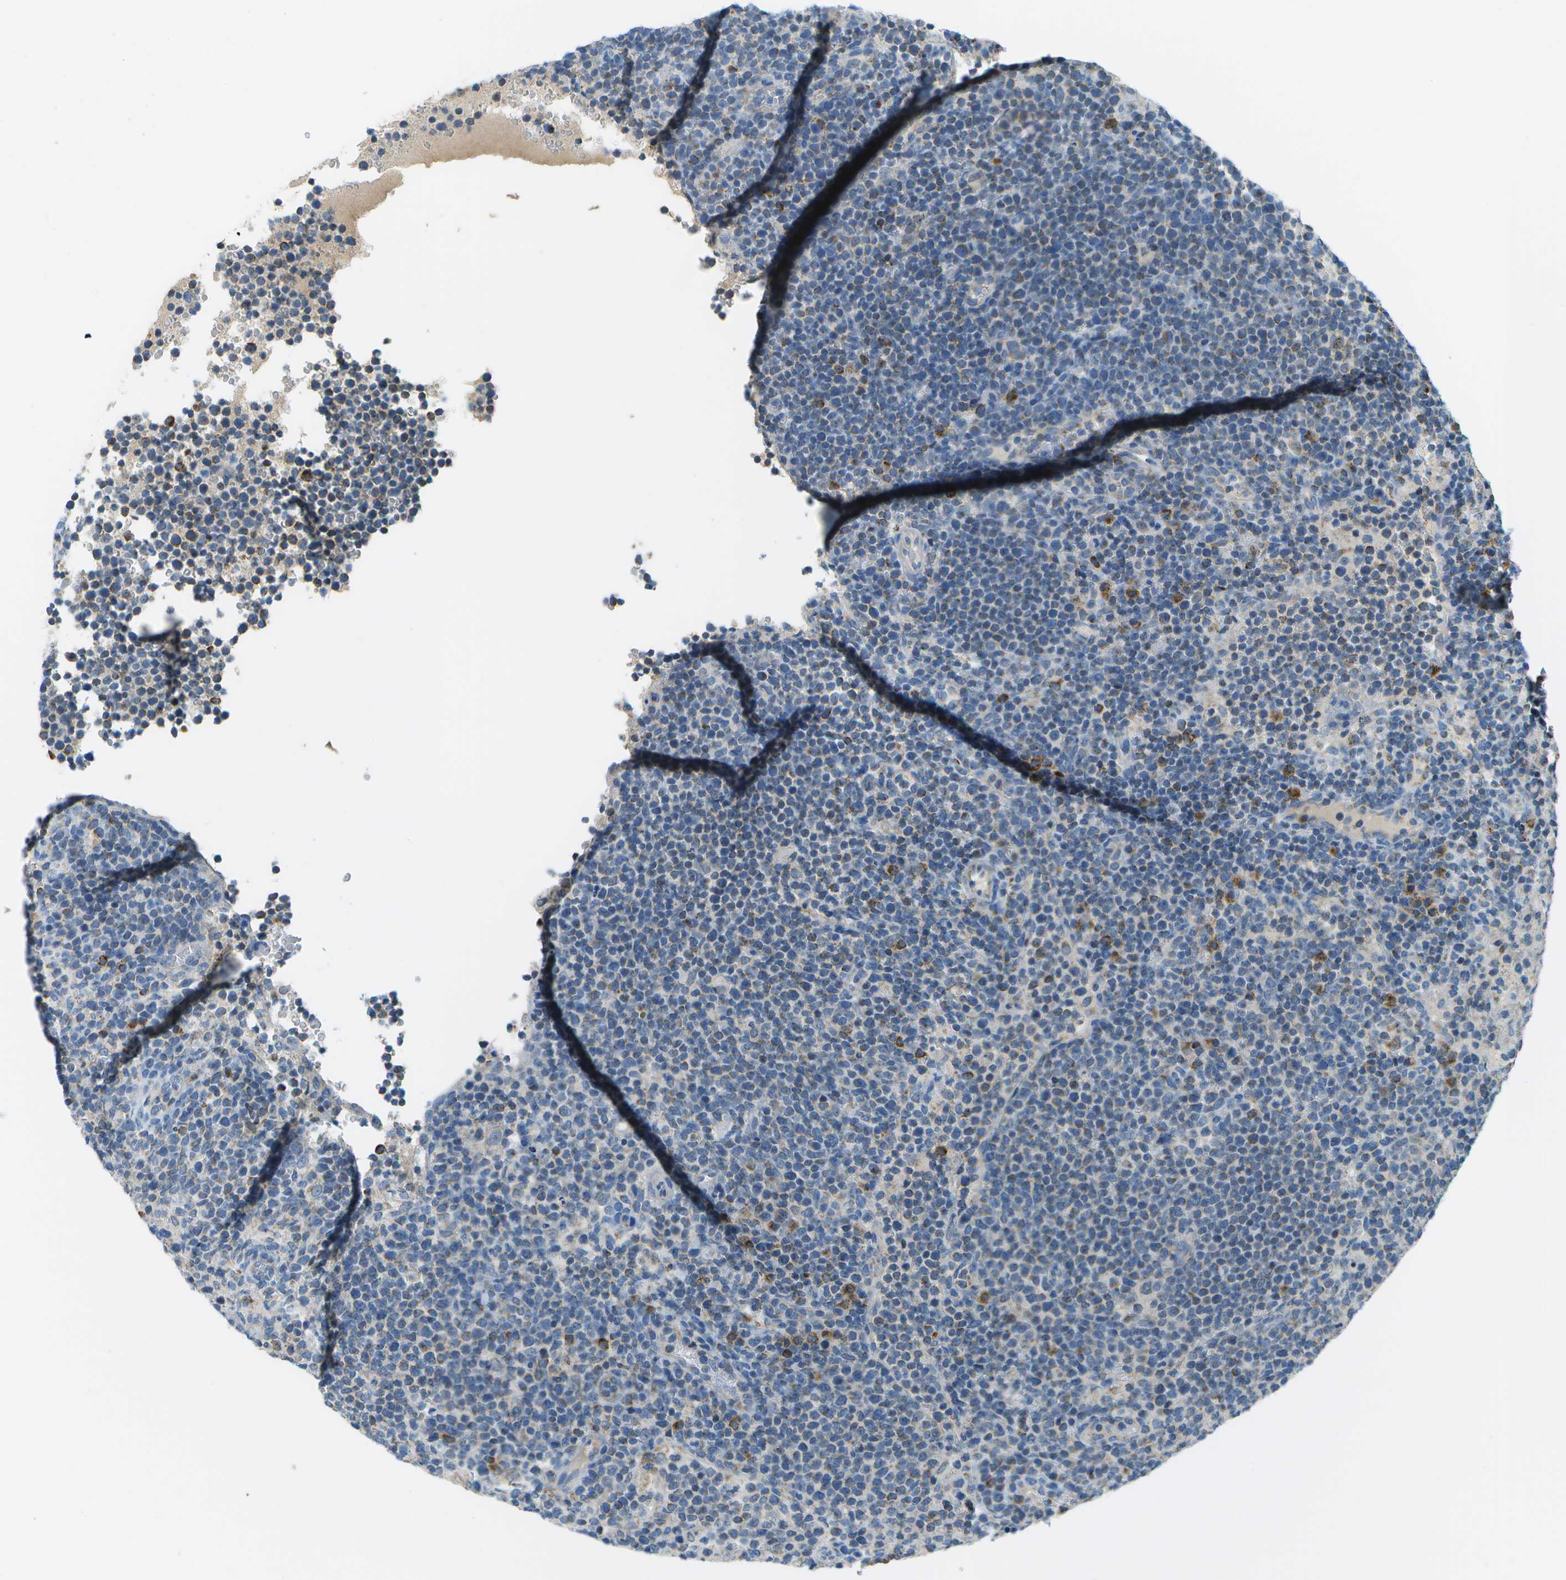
{"staining": {"intensity": "negative", "quantity": "none", "location": "none"}, "tissue": "lymphoma", "cell_type": "Tumor cells", "image_type": "cancer", "snomed": [{"axis": "morphology", "description": "Malignant lymphoma, non-Hodgkin's type, High grade"}, {"axis": "topography", "description": "Lymph node"}], "caption": "Immunohistochemistry (IHC) photomicrograph of neoplastic tissue: malignant lymphoma, non-Hodgkin's type (high-grade) stained with DAB (3,3'-diaminobenzidine) reveals no significant protein expression in tumor cells.", "gene": "PTGIS", "patient": {"sex": "male", "age": 61}}